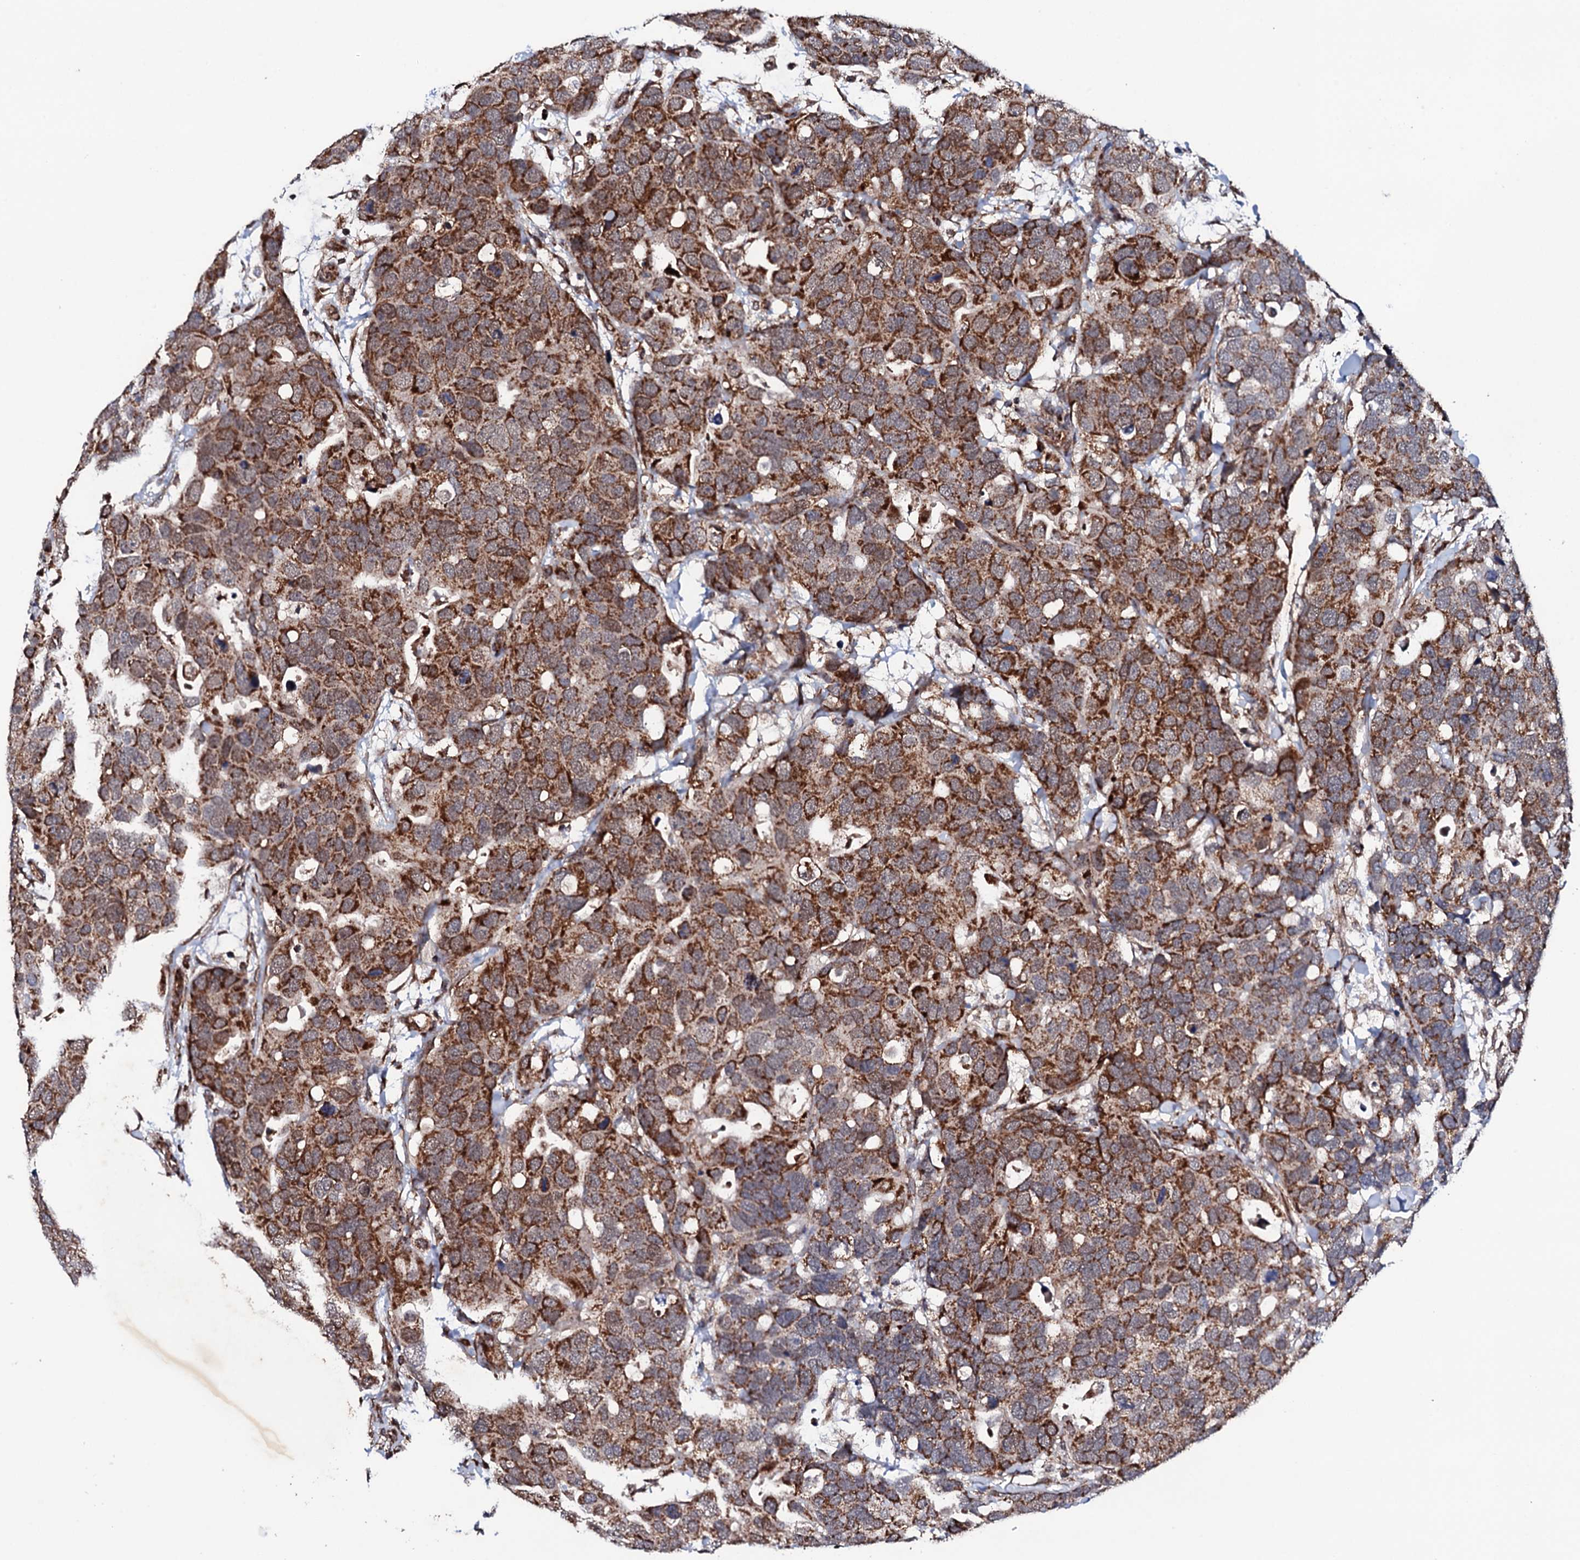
{"staining": {"intensity": "strong", "quantity": ">75%", "location": "cytoplasmic/membranous"}, "tissue": "breast cancer", "cell_type": "Tumor cells", "image_type": "cancer", "snomed": [{"axis": "morphology", "description": "Duct carcinoma"}, {"axis": "topography", "description": "Breast"}], "caption": "Immunohistochemical staining of breast intraductal carcinoma reveals high levels of strong cytoplasmic/membranous expression in approximately >75% of tumor cells.", "gene": "MTIF3", "patient": {"sex": "female", "age": 83}}